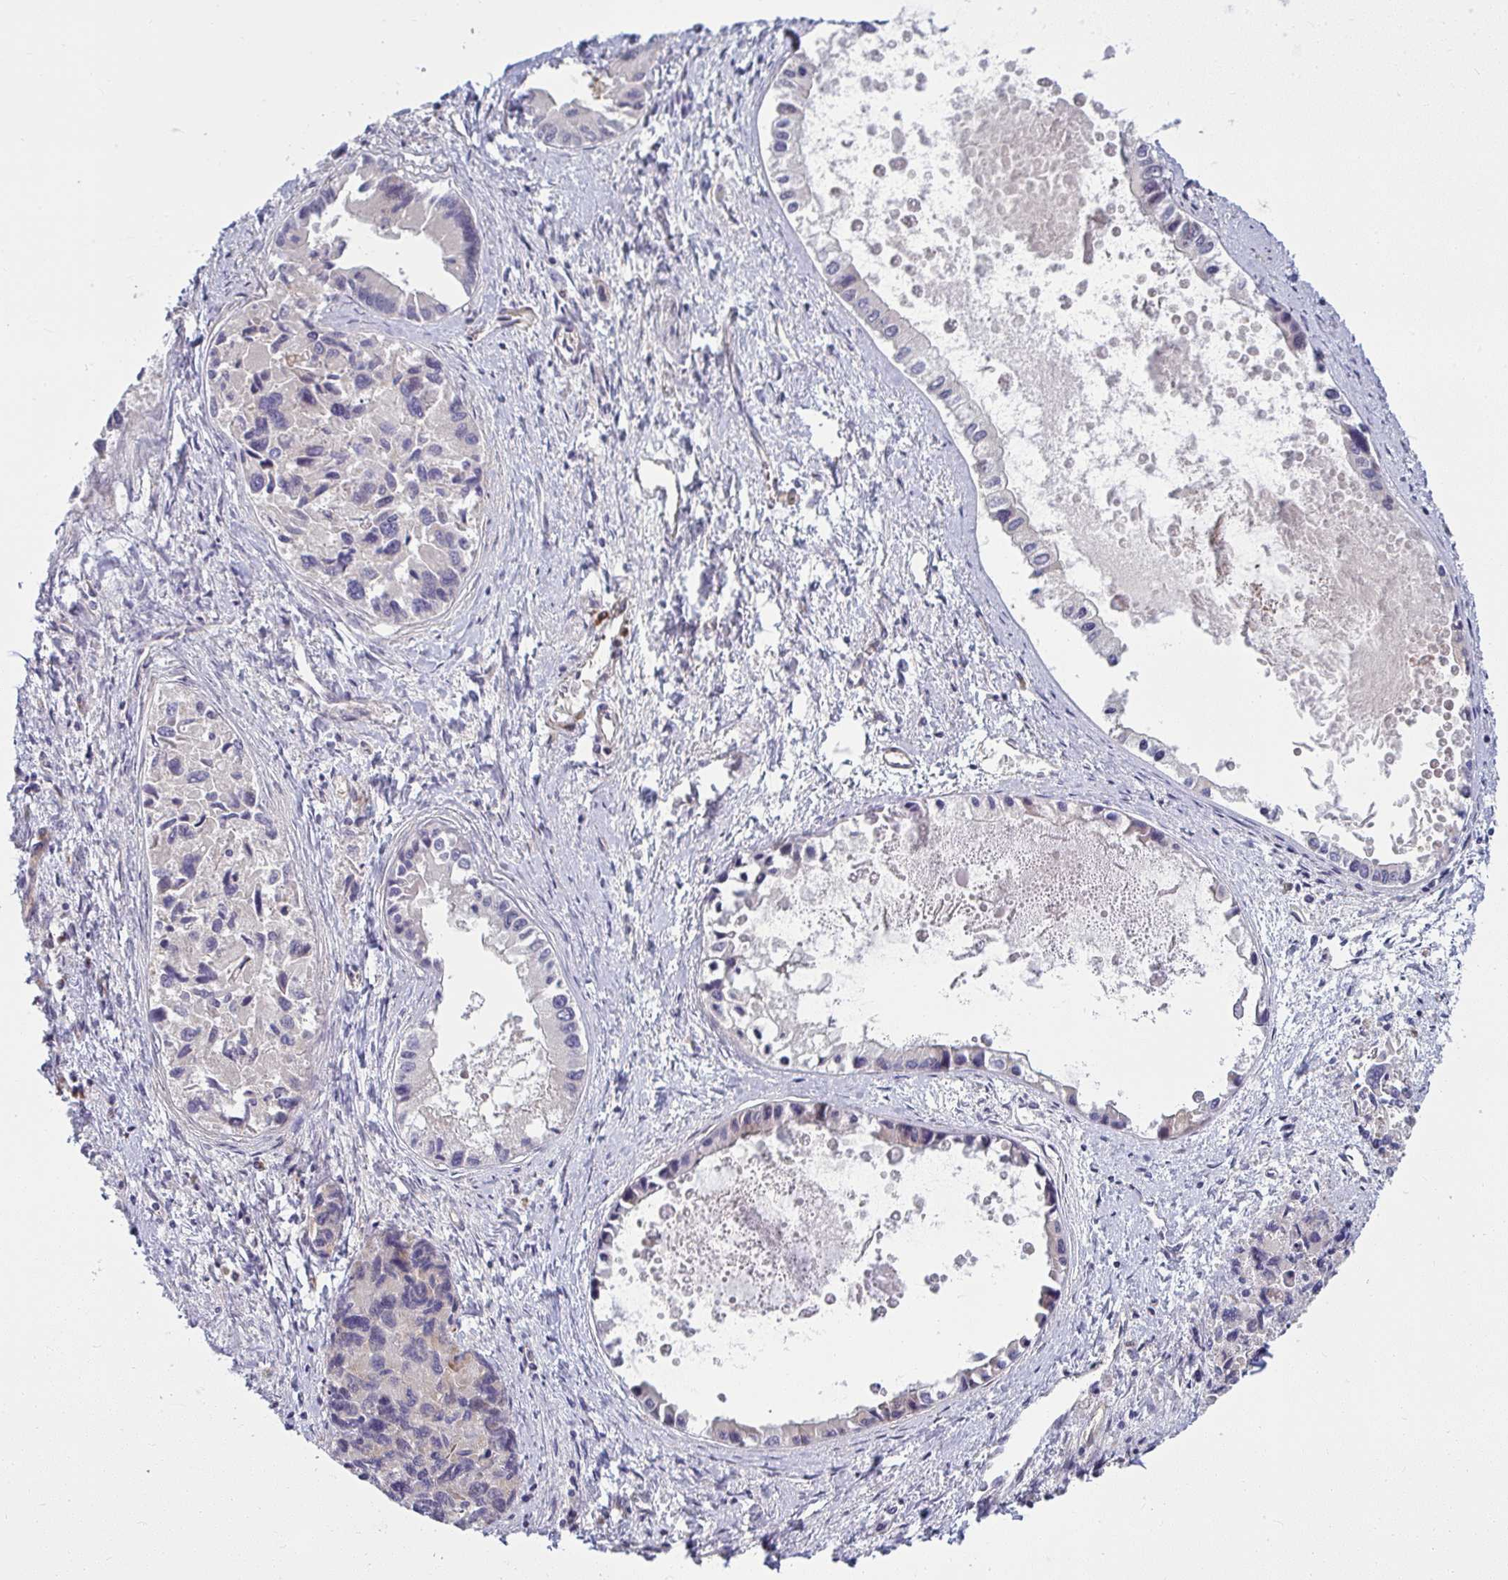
{"staining": {"intensity": "negative", "quantity": "none", "location": "none"}, "tissue": "liver cancer", "cell_type": "Tumor cells", "image_type": "cancer", "snomed": [{"axis": "morphology", "description": "Cholangiocarcinoma"}, {"axis": "topography", "description": "Liver"}], "caption": "Tumor cells are negative for protein expression in human liver cancer (cholangiocarcinoma). (Stains: DAB immunohistochemistry (IHC) with hematoxylin counter stain, Microscopy: brightfield microscopy at high magnification).", "gene": "IFIT3", "patient": {"sex": "male", "age": 66}}